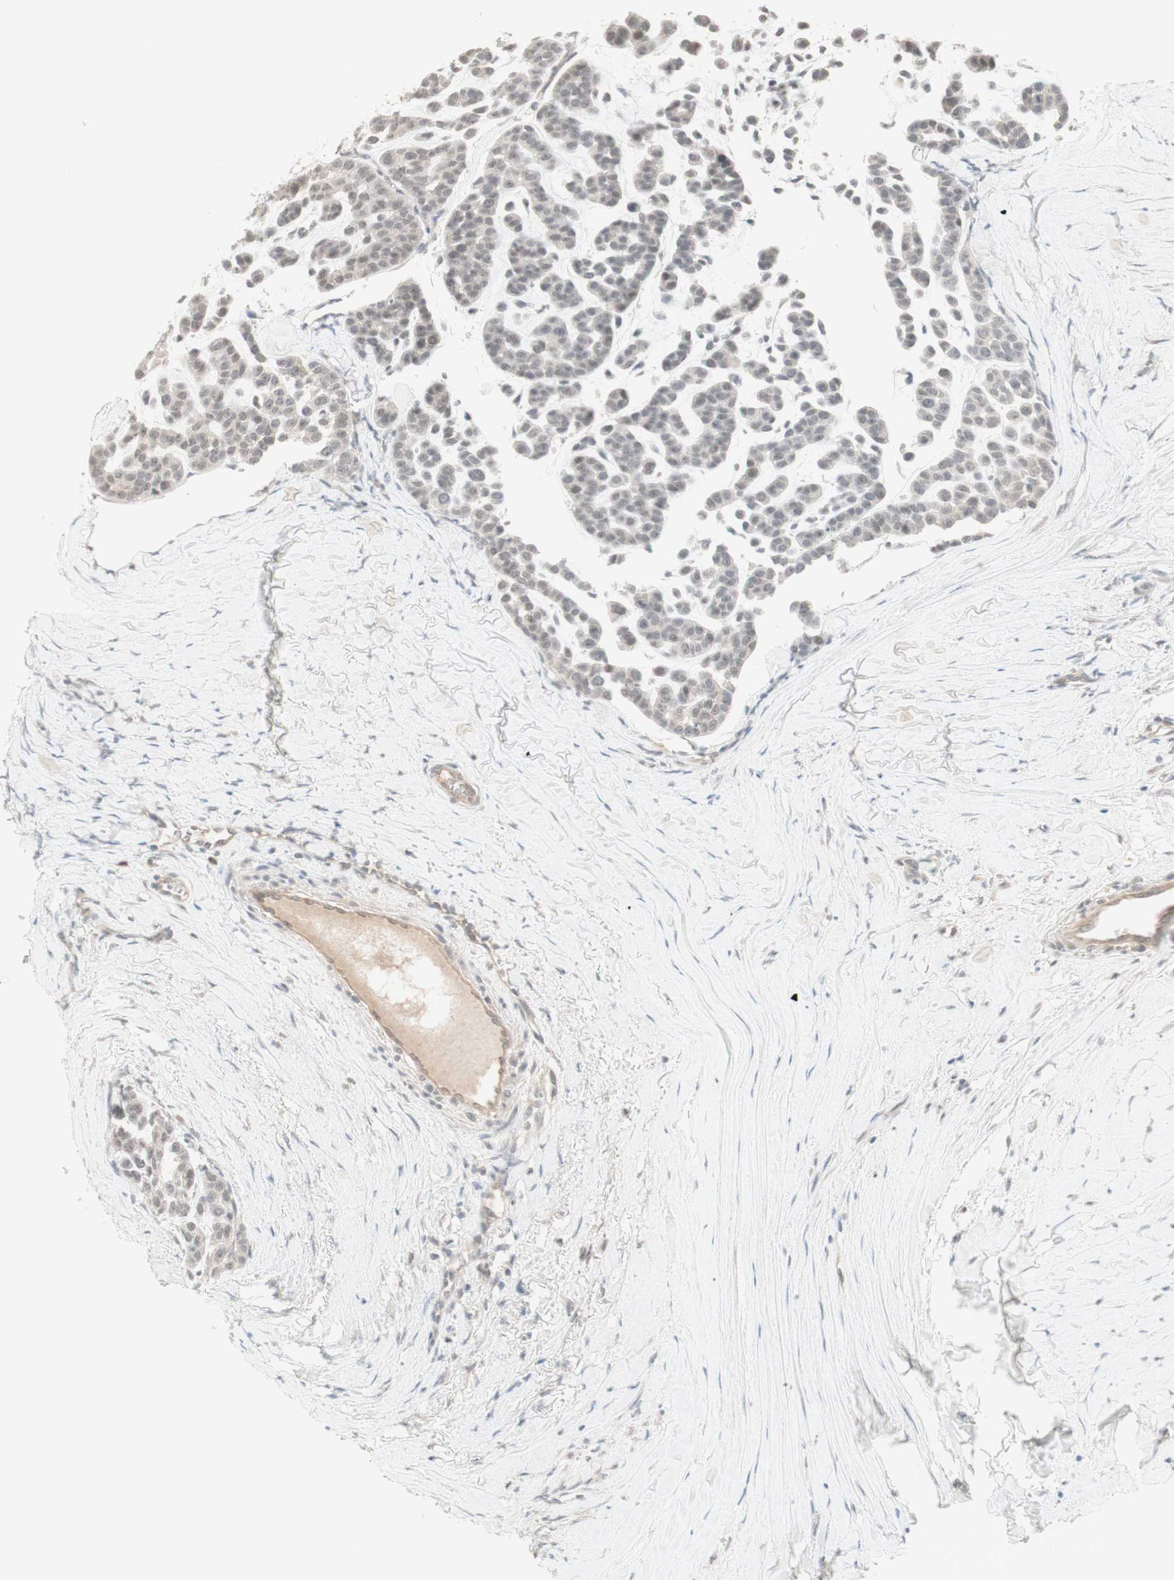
{"staining": {"intensity": "negative", "quantity": "none", "location": "none"}, "tissue": "head and neck cancer", "cell_type": "Tumor cells", "image_type": "cancer", "snomed": [{"axis": "morphology", "description": "Adenocarcinoma, NOS"}, {"axis": "morphology", "description": "Adenoma, NOS"}, {"axis": "topography", "description": "Head-Neck"}], "caption": "DAB (3,3'-diaminobenzidine) immunohistochemical staining of head and neck adenocarcinoma displays no significant expression in tumor cells.", "gene": "PLCD4", "patient": {"sex": "female", "age": 55}}